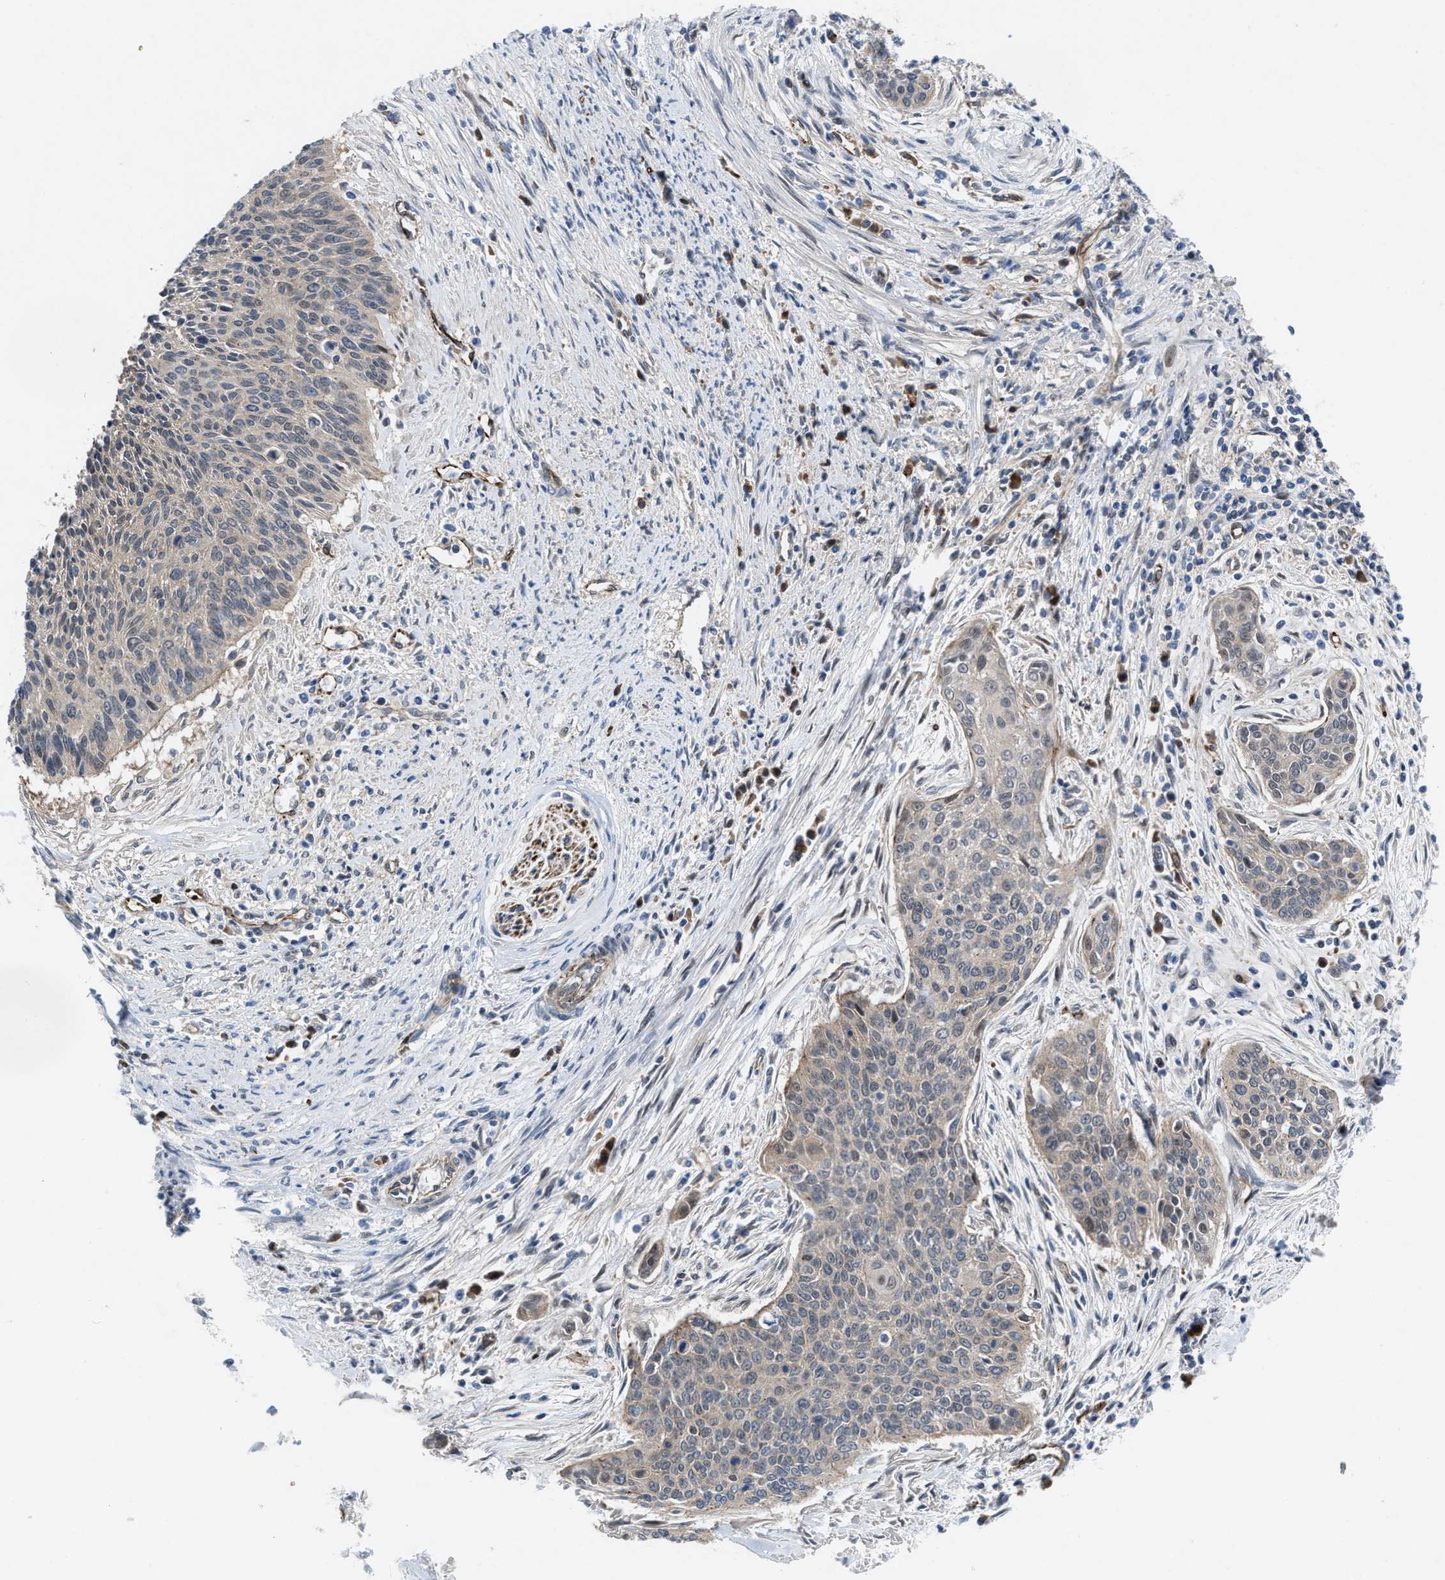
{"staining": {"intensity": "weak", "quantity": "25%-75%", "location": "cytoplasmic/membranous"}, "tissue": "cervical cancer", "cell_type": "Tumor cells", "image_type": "cancer", "snomed": [{"axis": "morphology", "description": "Squamous cell carcinoma, NOS"}, {"axis": "topography", "description": "Cervix"}], "caption": "Cervical squamous cell carcinoma stained with IHC demonstrates weak cytoplasmic/membranous staining in approximately 25%-75% of tumor cells.", "gene": "IL17RE", "patient": {"sex": "female", "age": 55}}